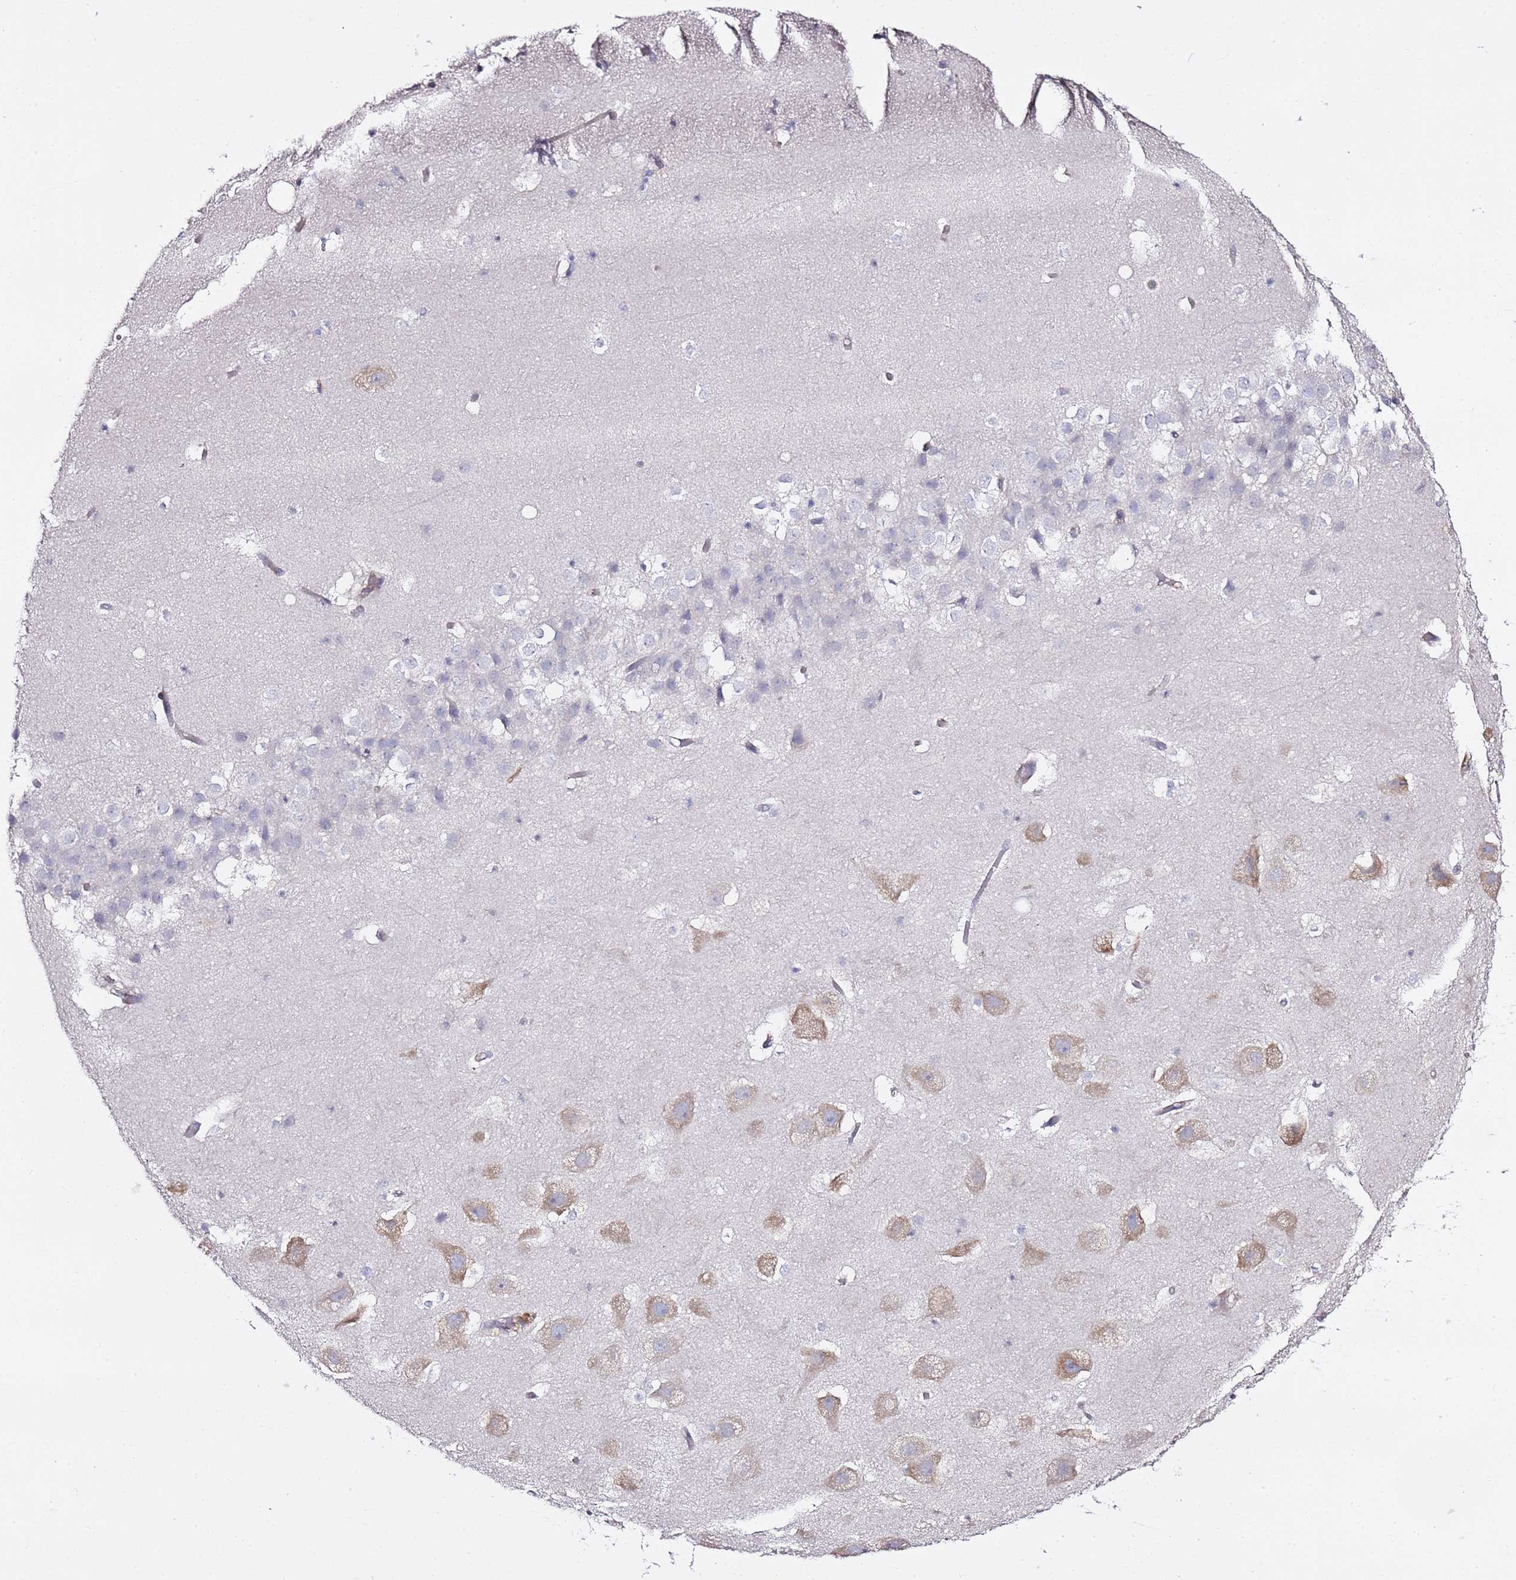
{"staining": {"intensity": "negative", "quantity": "none", "location": "none"}, "tissue": "hippocampus", "cell_type": "Glial cells", "image_type": "normal", "snomed": [{"axis": "morphology", "description": "Normal tissue, NOS"}, {"axis": "topography", "description": "Hippocampus"}], "caption": "Human hippocampus stained for a protein using immunohistochemistry (IHC) displays no staining in glial cells.", "gene": "EPS8L1", "patient": {"sex": "female", "age": 52}}